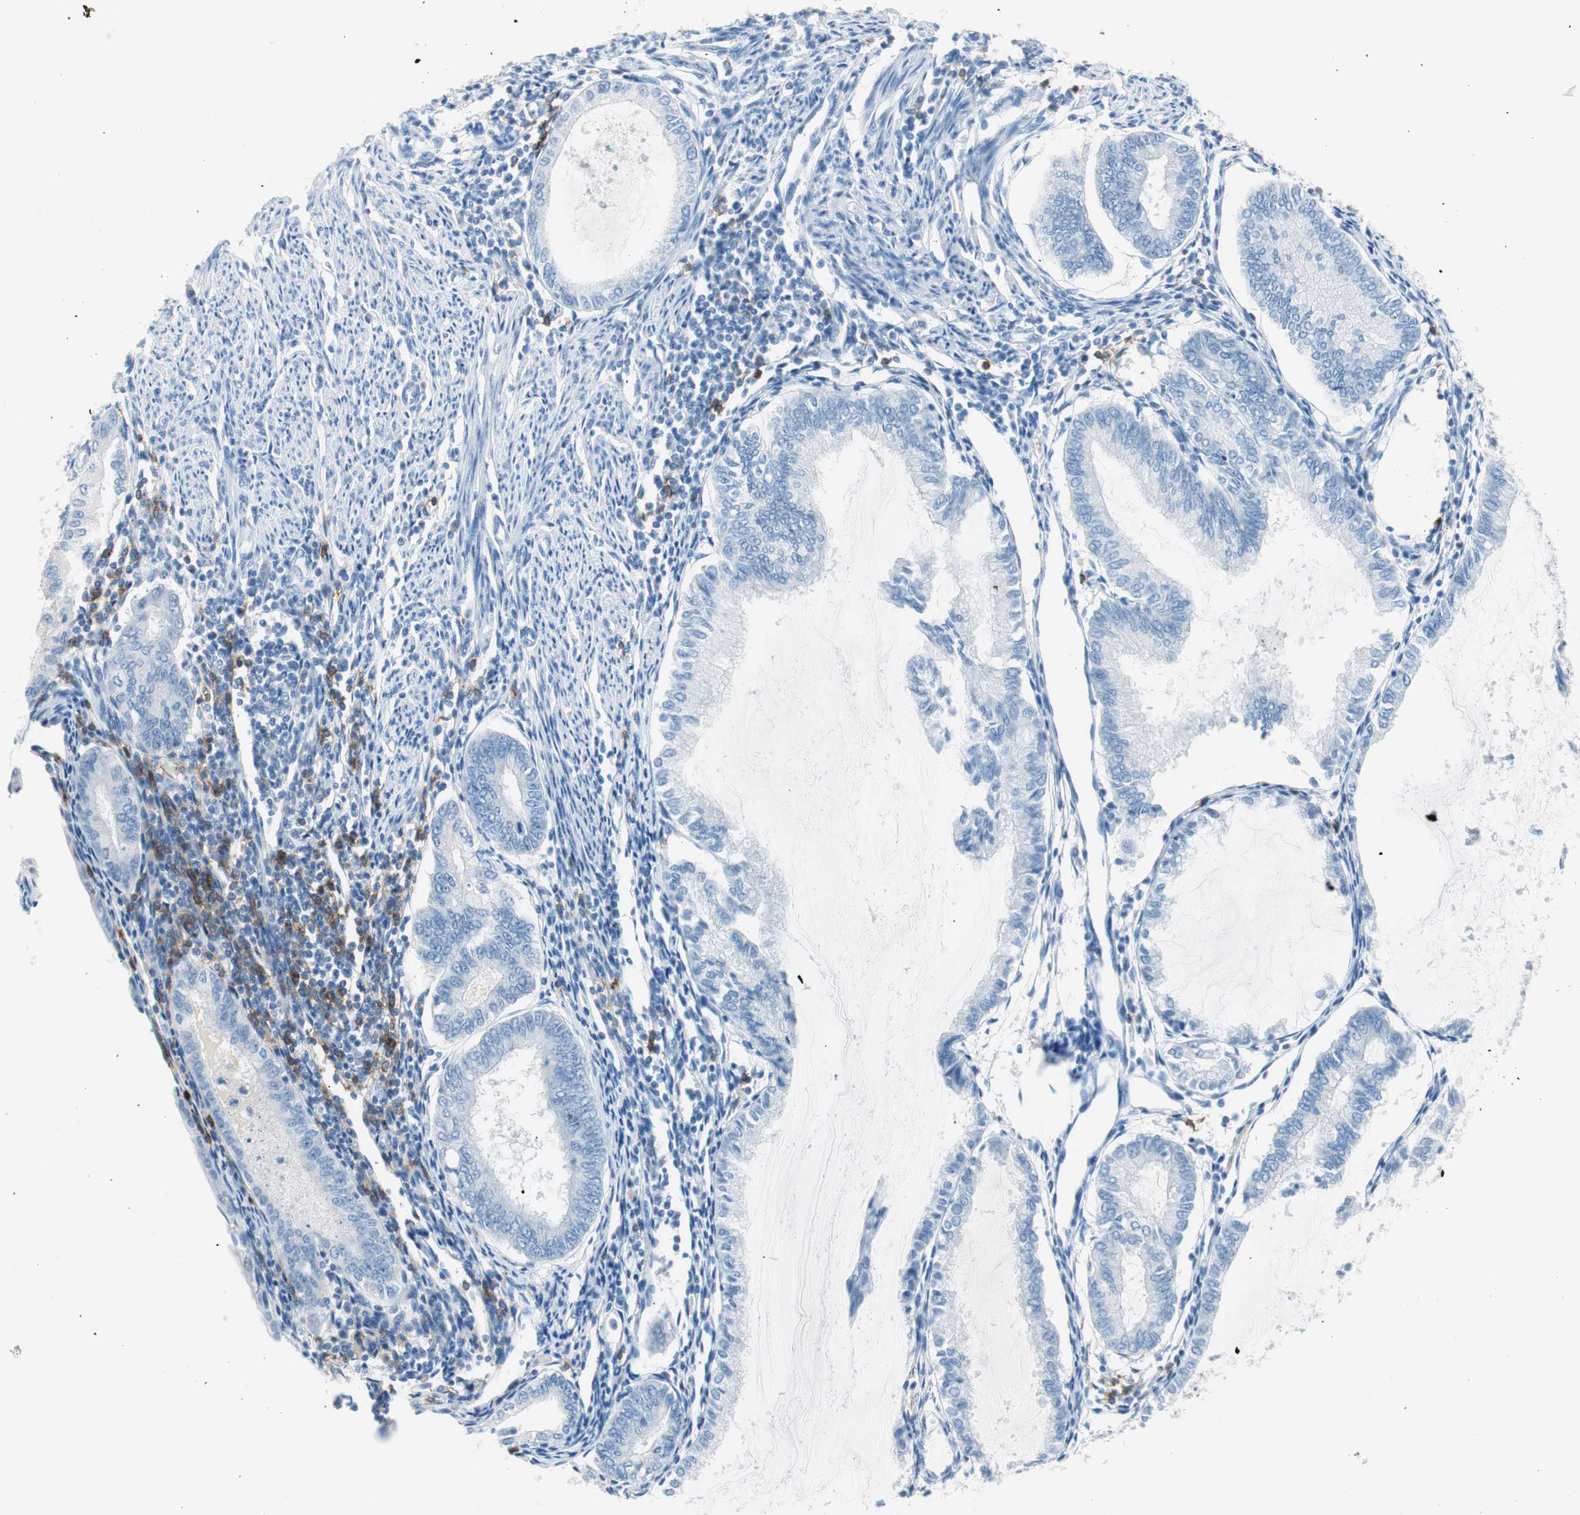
{"staining": {"intensity": "negative", "quantity": "none", "location": "none"}, "tissue": "endometrial cancer", "cell_type": "Tumor cells", "image_type": "cancer", "snomed": [{"axis": "morphology", "description": "Adenocarcinoma, NOS"}, {"axis": "topography", "description": "Endometrium"}], "caption": "Endometrial adenocarcinoma was stained to show a protein in brown. There is no significant expression in tumor cells.", "gene": "TNFRSF13C", "patient": {"sex": "female", "age": 86}}